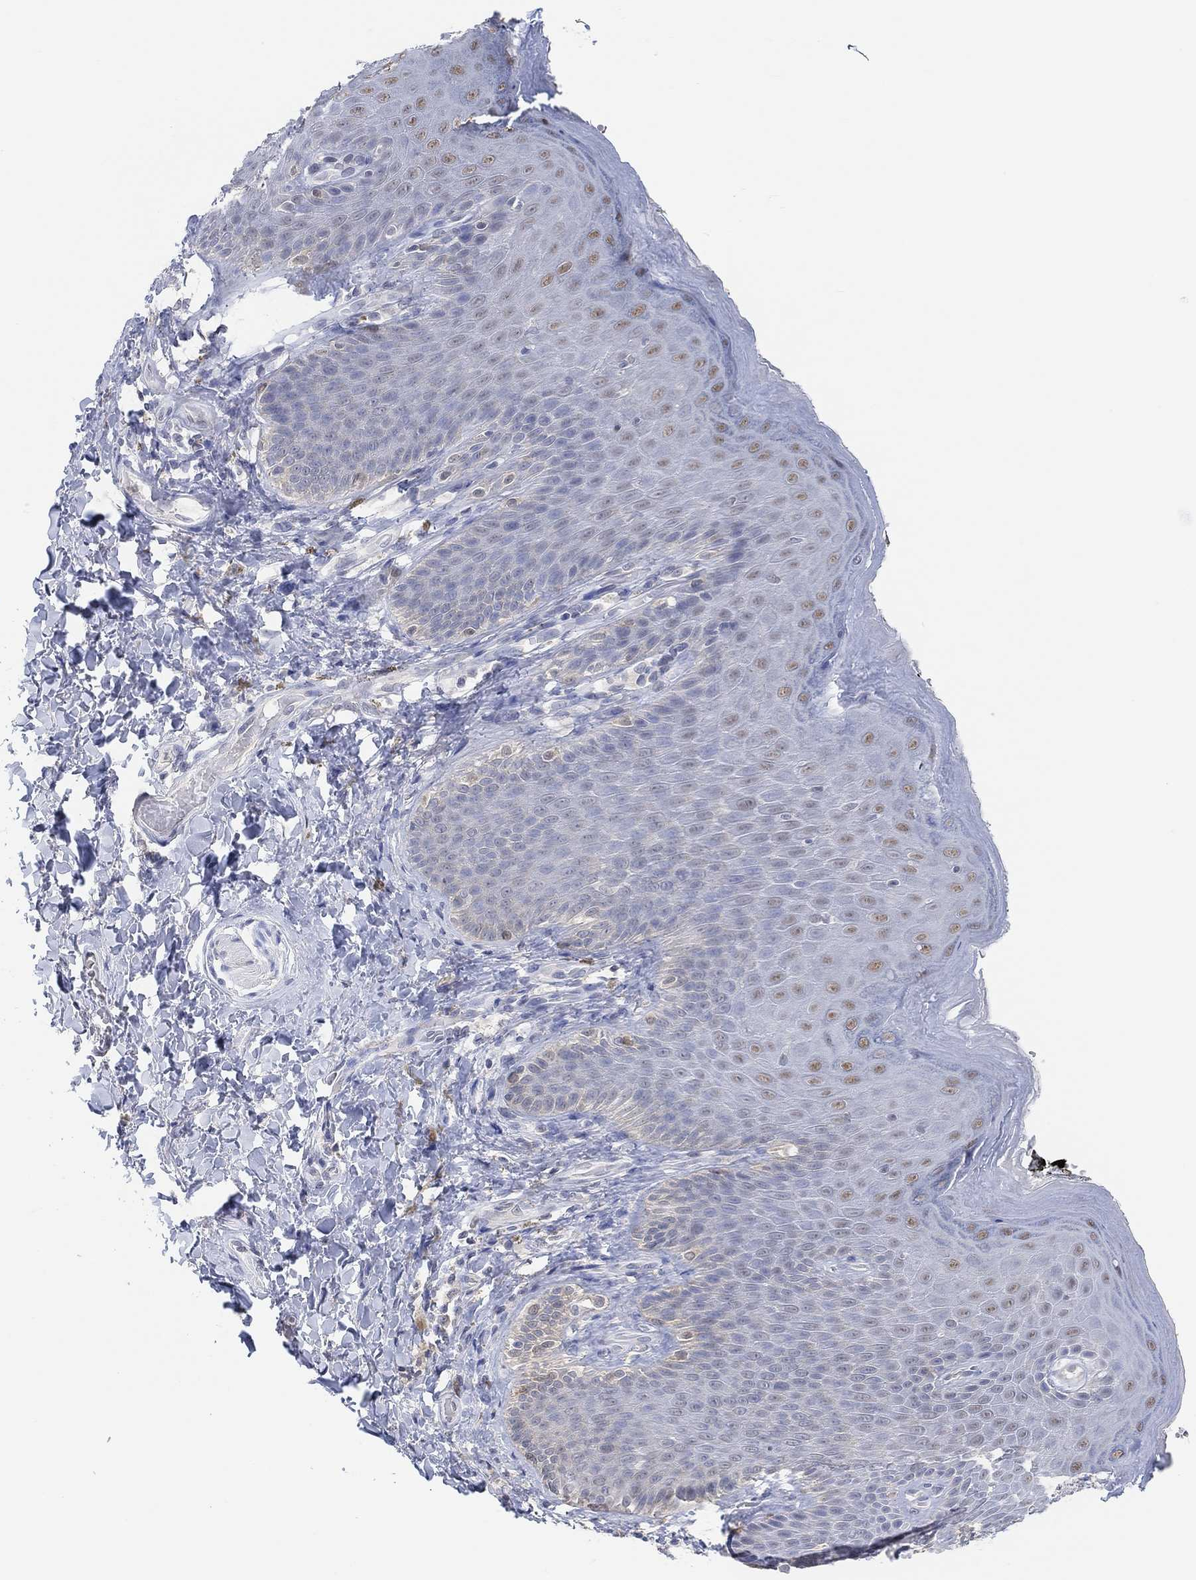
{"staining": {"intensity": "negative", "quantity": "none", "location": "none"}, "tissue": "skin", "cell_type": "Epidermal cells", "image_type": "normal", "snomed": [{"axis": "morphology", "description": "Normal tissue, NOS"}, {"axis": "topography", "description": "Anal"}], "caption": "Benign skin was stained to show a protein in brown. There is no significant staining in epidermal cells. (DAB IHC, high magnification).", "gene": "MUC1", "patient": {"sex": "male", "age": 53}}